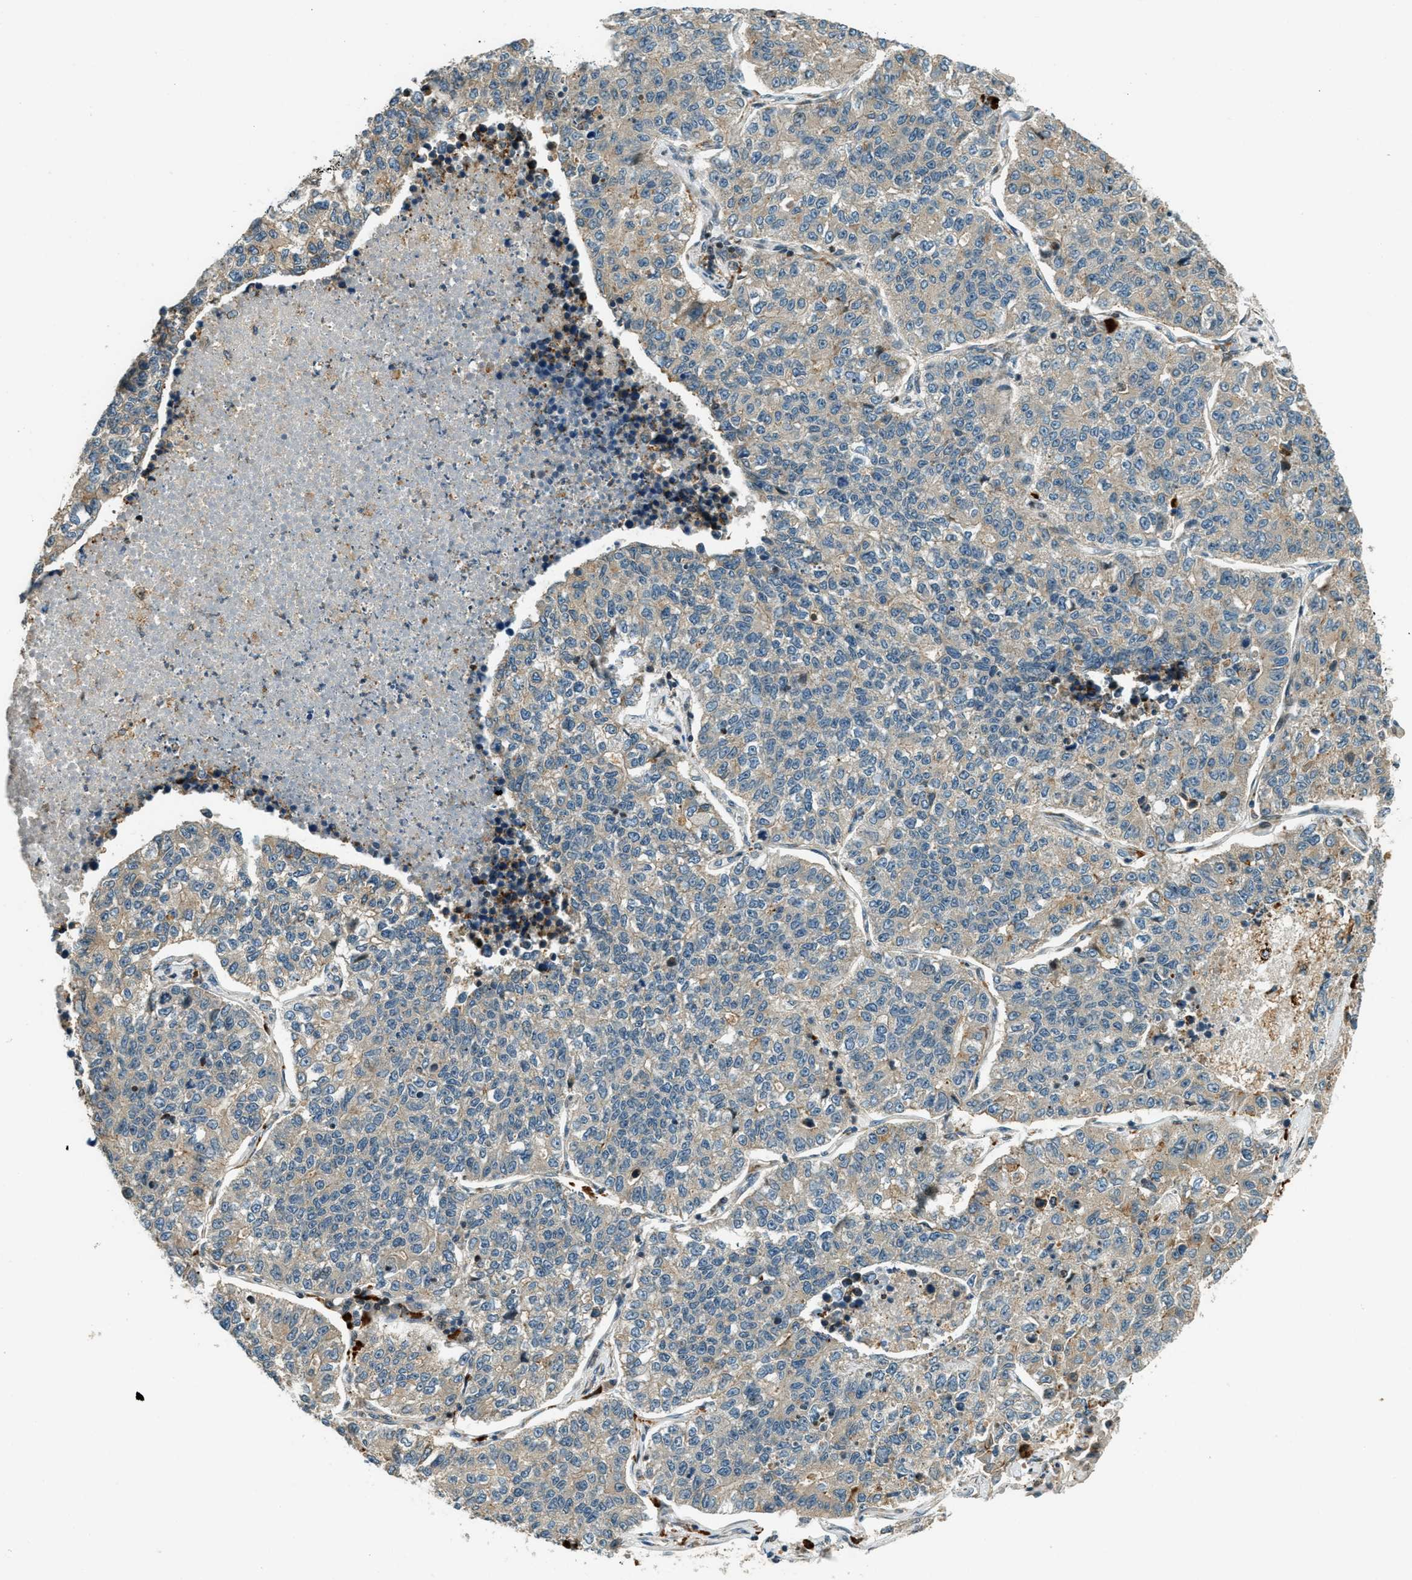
{"staining": {"intensity": "weak", "quantity": "<25%", "location": "cytoplasmic/membranous"}, "tissue": "lung cancer", "cell_type": "Tumor cells", "image_type": "cancer", "snomed": [{"axis": "morphology", "description": "Adenocarcinoma, NOS"}, {"axis": "topography", "description": "Lung"}], "caption": "This is an immunohistochemistry photomicrograph of lung cancer (adenocarcinoma). There is no positivity in tumor cells.", "gene": "PTPN23", "patient": {"sex": "male", "age": 49}}